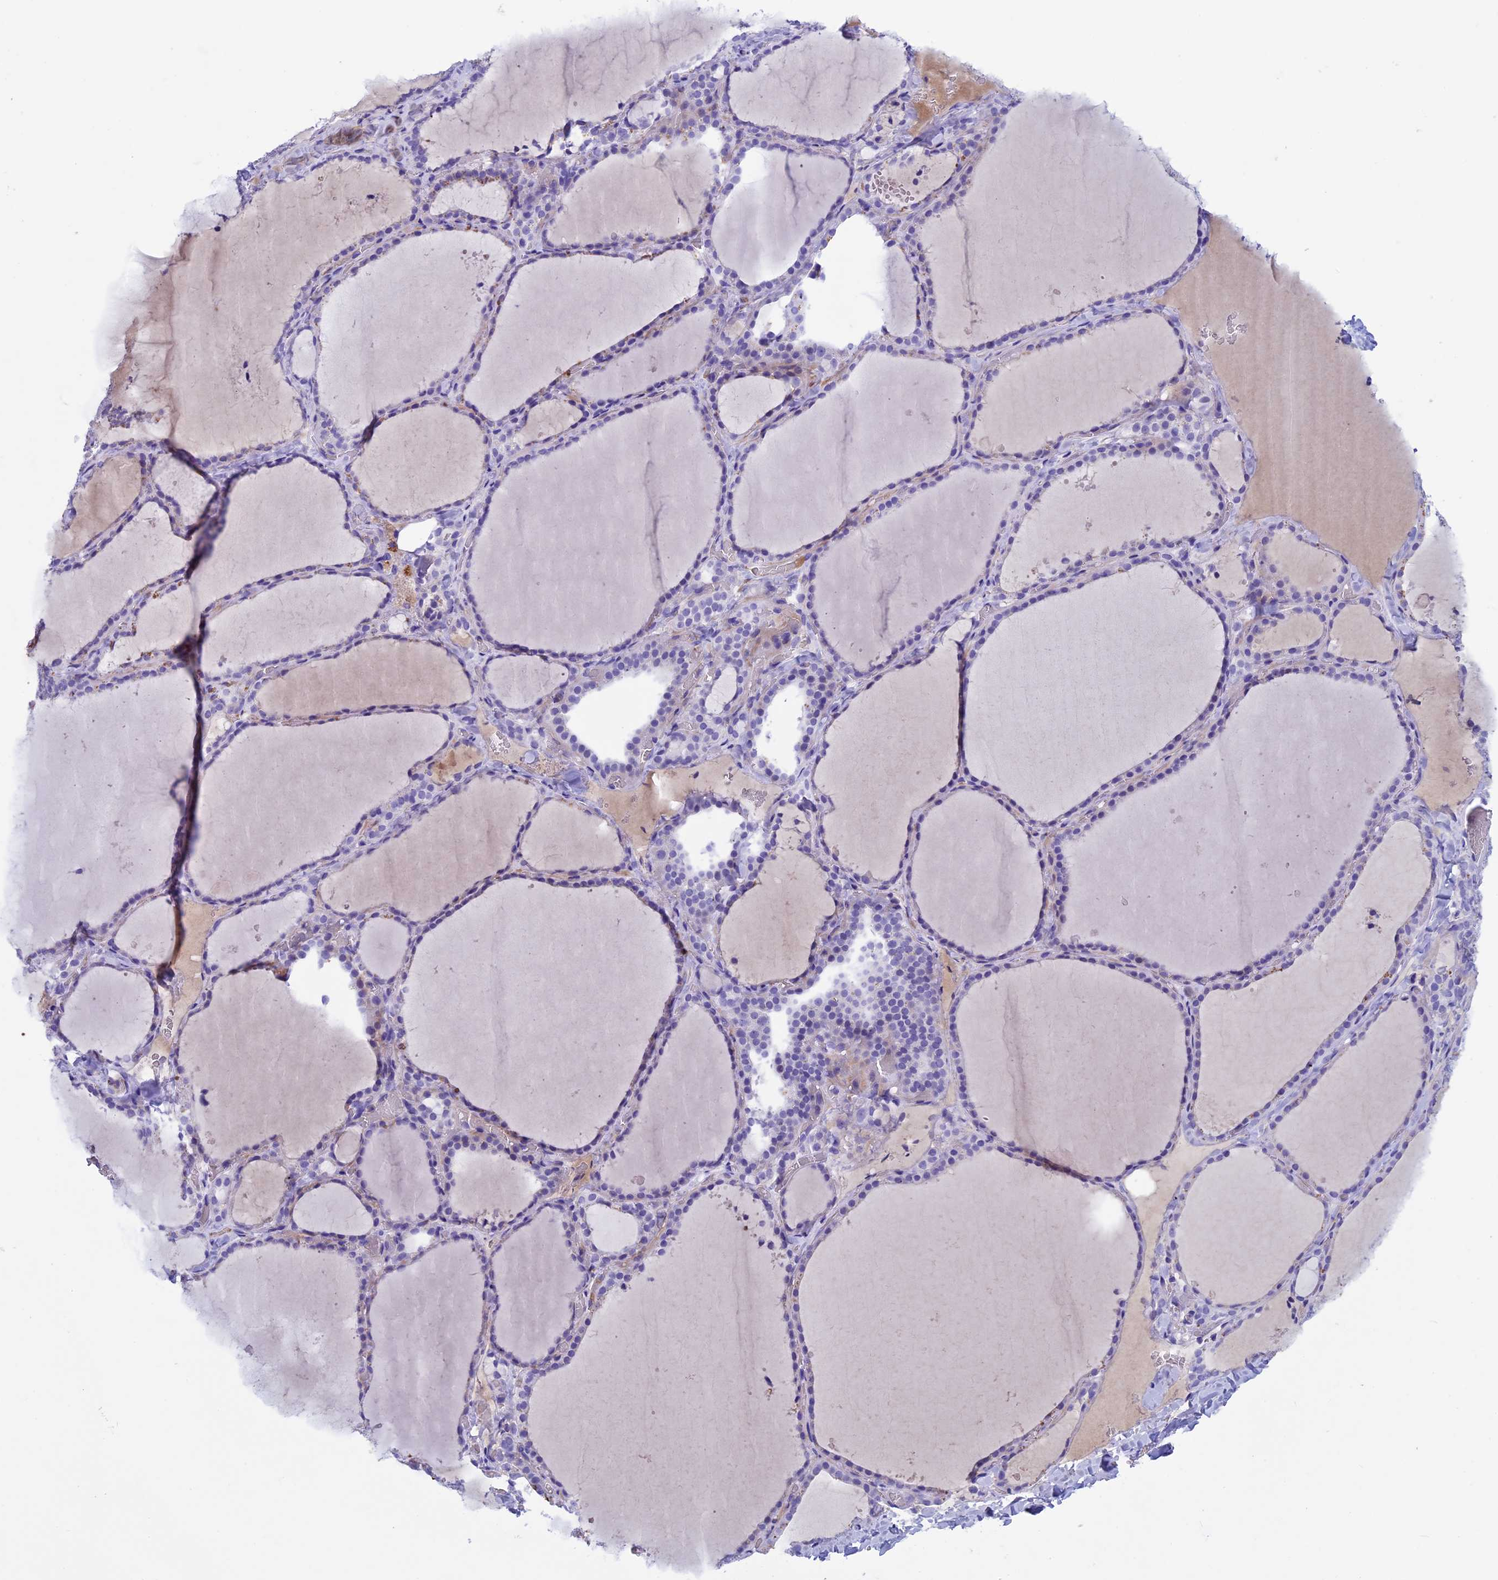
{"staining": {"intensity": "negative", "quantity": "none", "location": "none"}, "tissue": "thyroid gland", "cell_type": "Glandular cells", "image_type": "normal", "snomed": [{"axis": "morphology", "description": "Normal tissue, NOS"}, {"axis": "topography", "description": "Thyroid gland"}], "caption": "Immunohistochemistry (IHC) photomicrograph of benign thyroid gland stained for a protein (brown), which demonstrates no positivity in glandular cells. The staining was performed using DAB (3,3'-diaminobenzidine) to visualize the protein expression in brown, while the nuclei were stained in blue with hematoxylin (Magnification: 20x).", "gene": "IGSF6", "patient": {"sex": "female", "age": 22}}